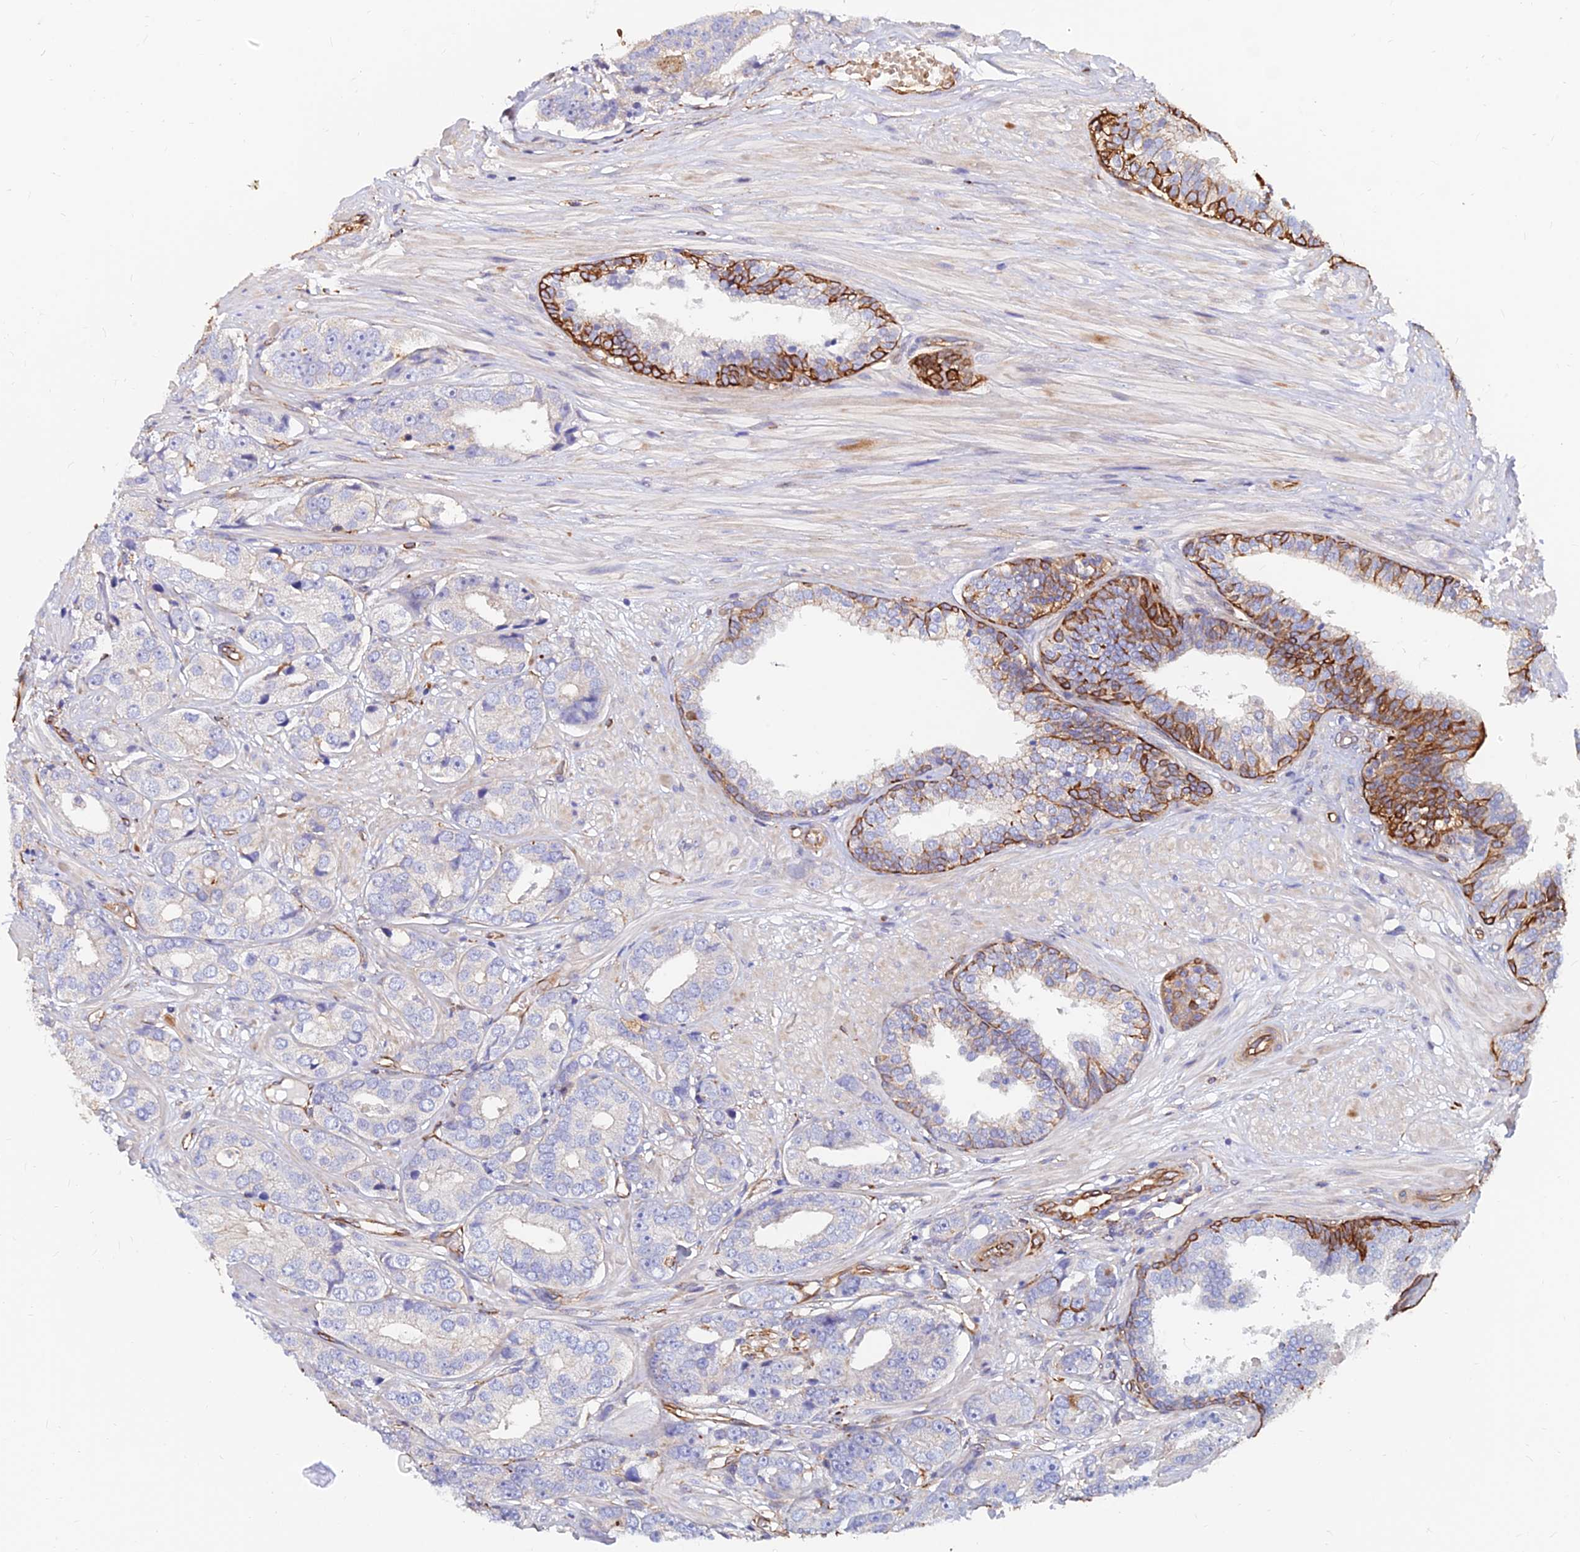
{"staining": {"intensity": "negative", "quantity": "none", "location": "none"}, "tissue": "prostate cancer", "cell_type": "Tumor cells", "image_type": "cancer", "snomed": [{"axis": "morphology", "description": "Adenocarcinoma, High grade"}, {"axis": "topography", "description": "Prostate"}], "caption": "Micrograph shows no protein positivity in tumor cells of high-grade adenocarcinoma (prostate) tissue.", "gene": "CDK18", "patient": {"sex": "male", "age": 71}}